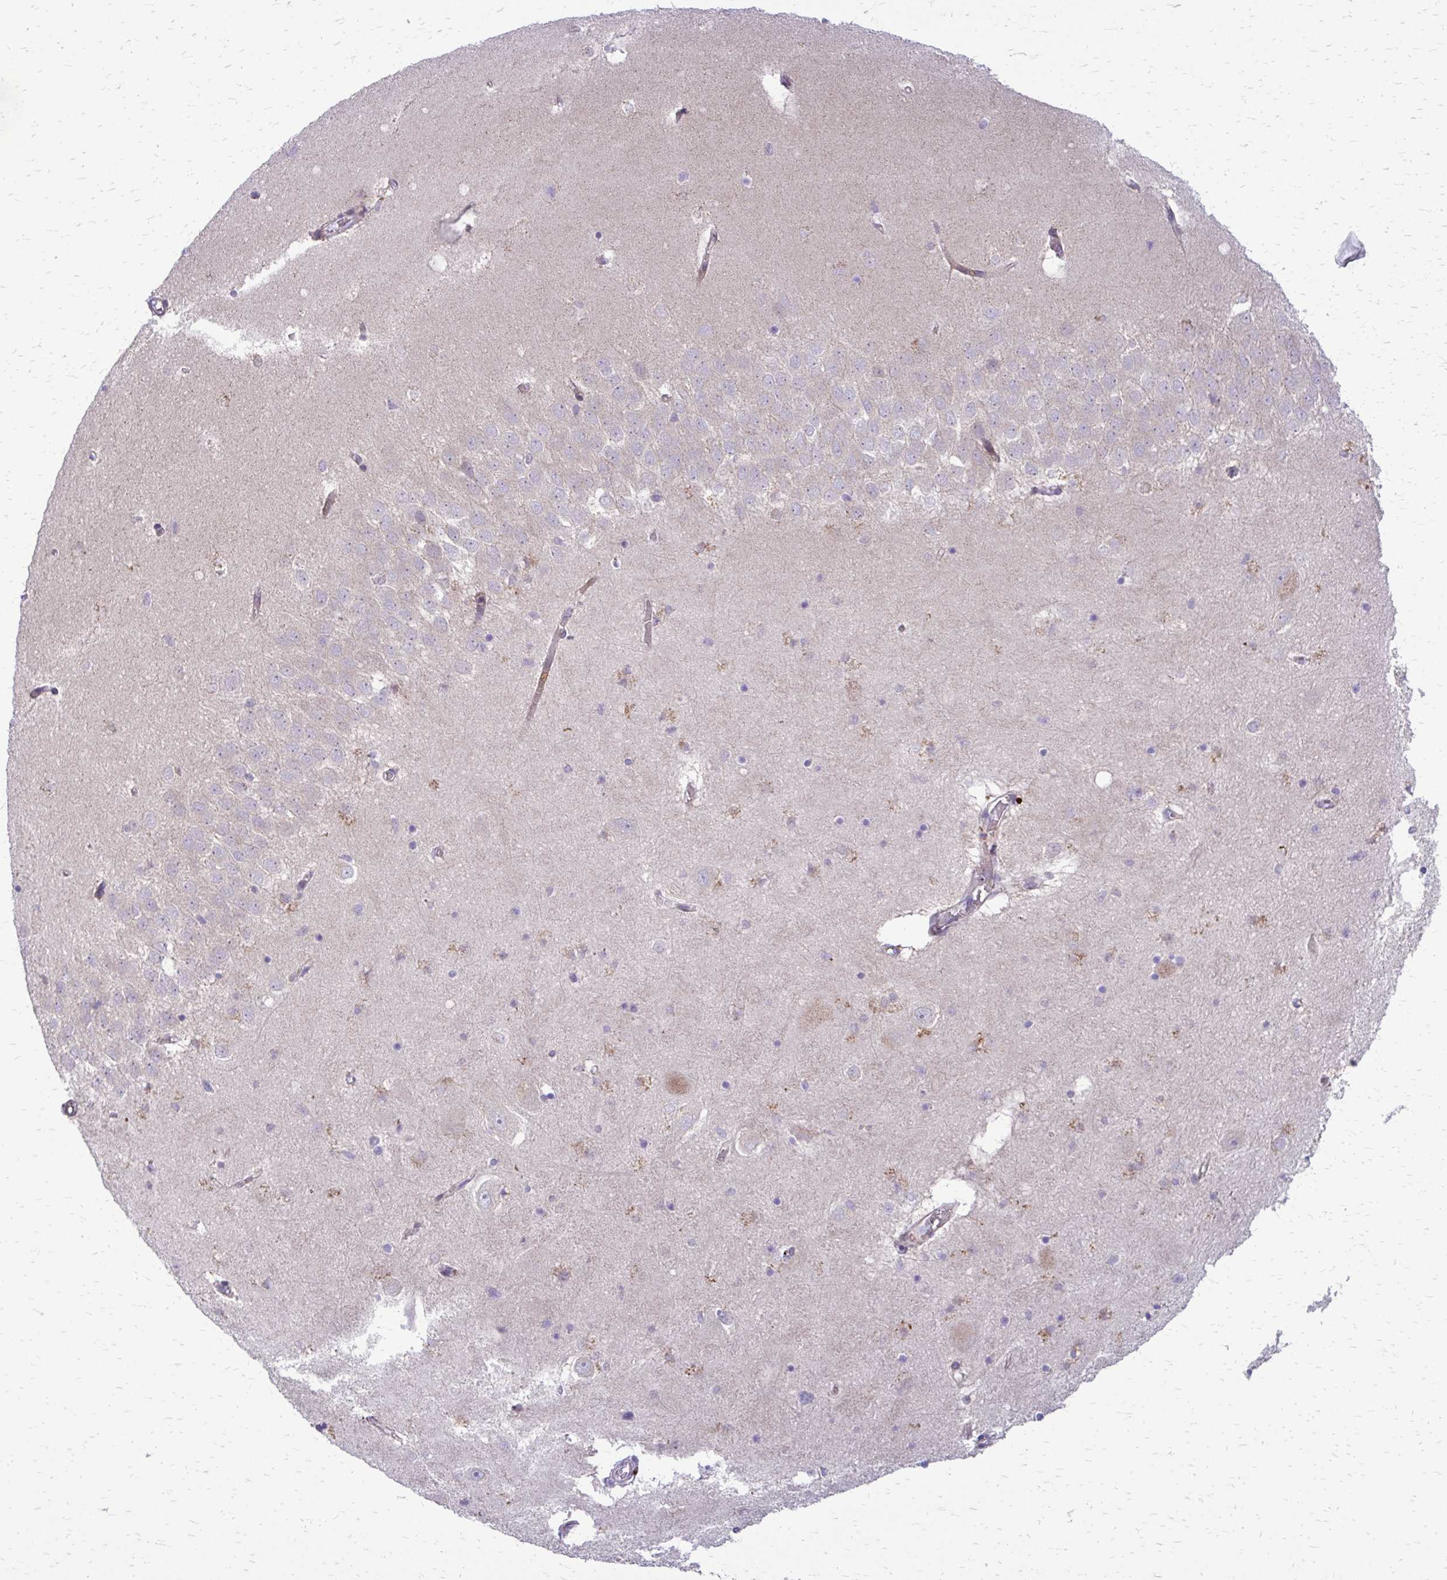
{"staining": {"intensity": "negative", "quantity": "none", "location": "none"}, "tissue": "hippocampus", "cell_type": "Glial cells", "image_type": "normal", "snomed": [{"axis": "morphology", "description": "Normal tissue, NOS"}, {"axis": "topography", "description": "Hippocampus"}], "caption": "Protein analysis of normal hippocampus shows no significant positivity in glial cells.", "gene": "FUNDC2", "patient": {"sex": "male", "age": 58}}